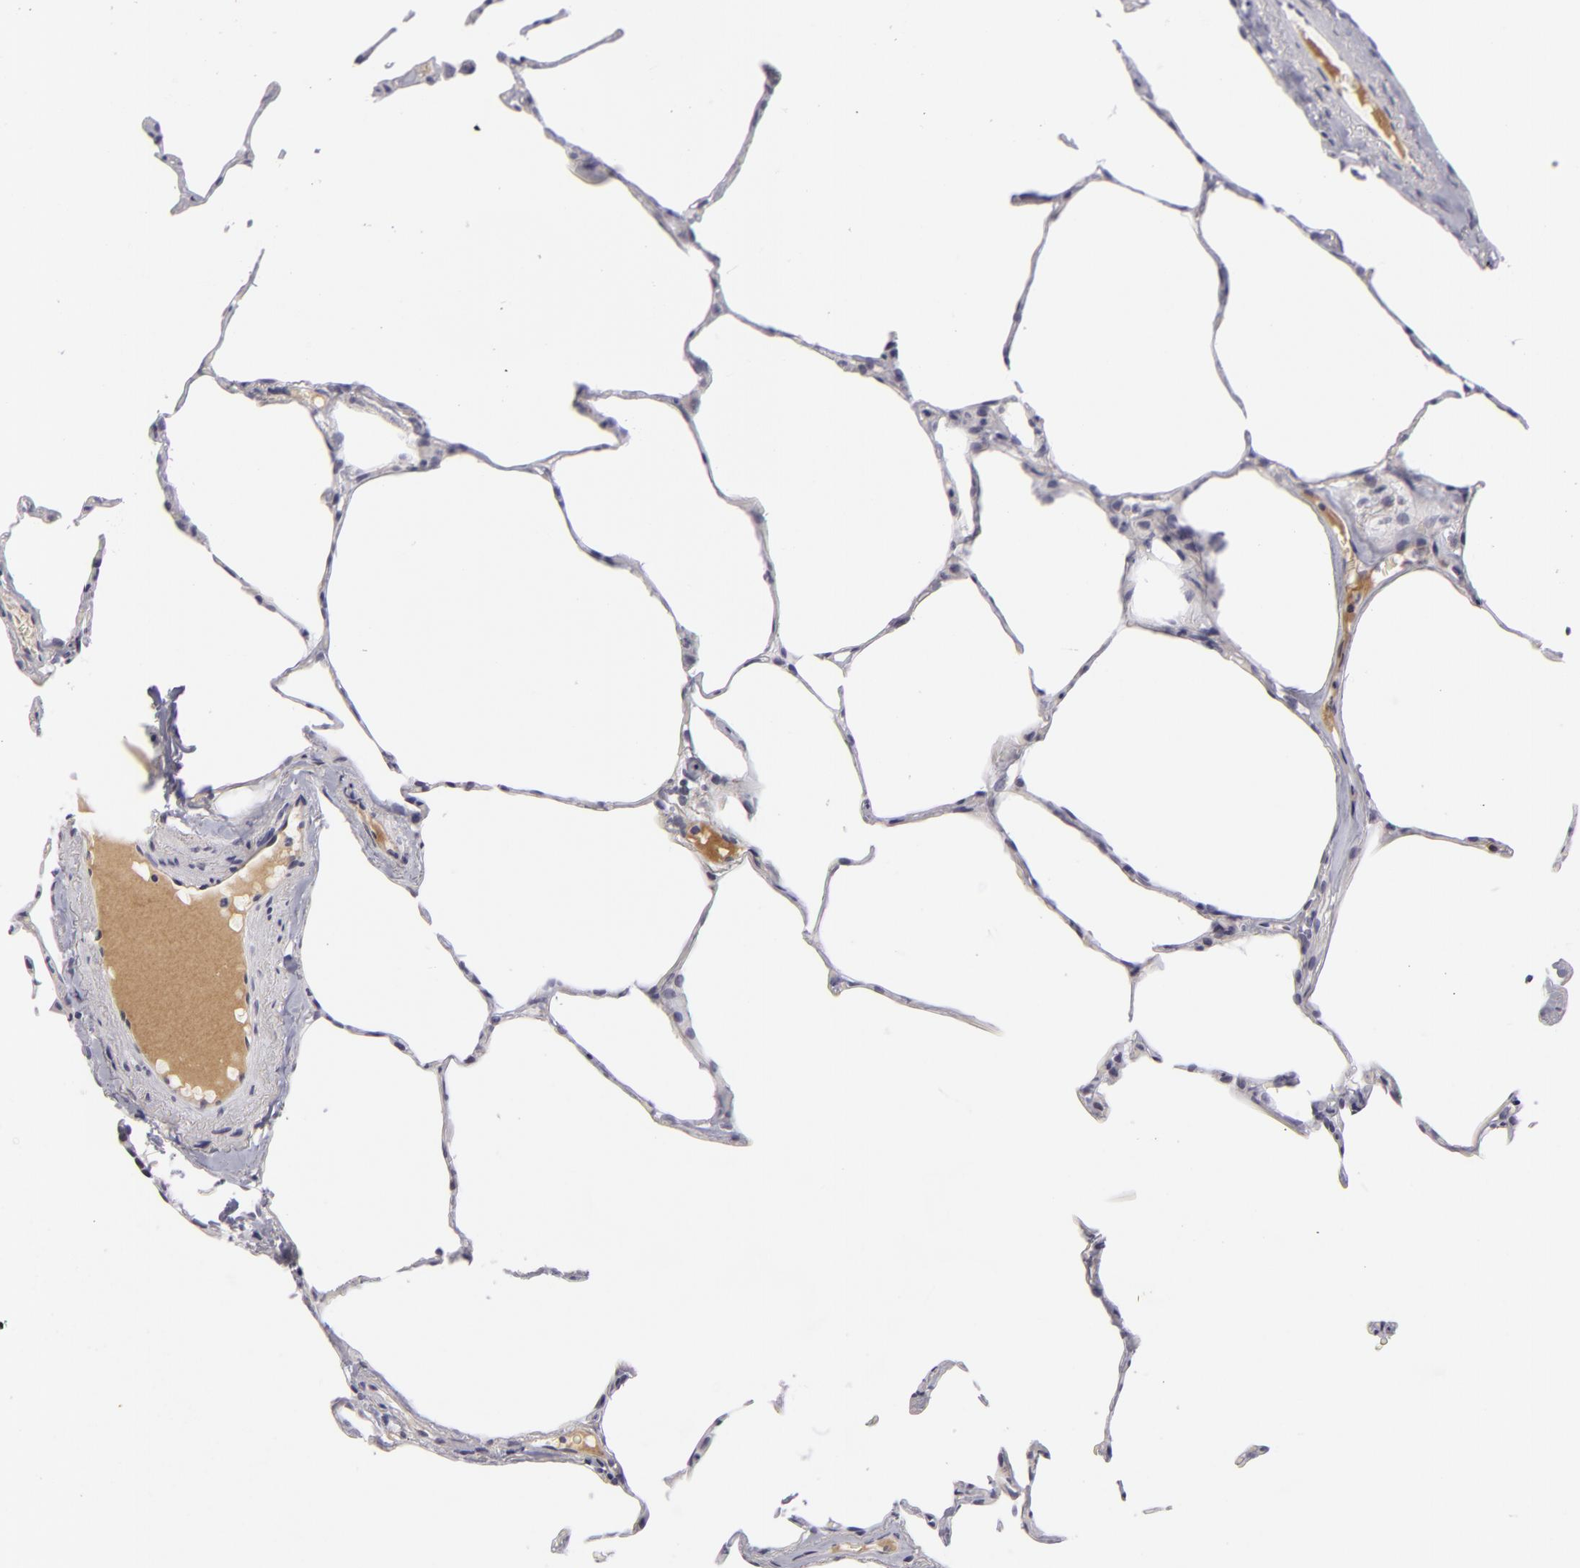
{"staining": {"intensity": "negative", "quantity": "none", "location": "none"}, "tissue": "lung", "cell_type": "Alveolar cells", "image_type": "normal", "snomed": [{"axis": "morphology", "description": "Normal tissue, NOS"}, {"axis": "topography", "description": "Lung"}], "caption": "The photomicrograph shows no significant positivity in alveolar cells of lung.", "gene": "CTNNB1", "patient": {"sex": "female", "age": 75}}